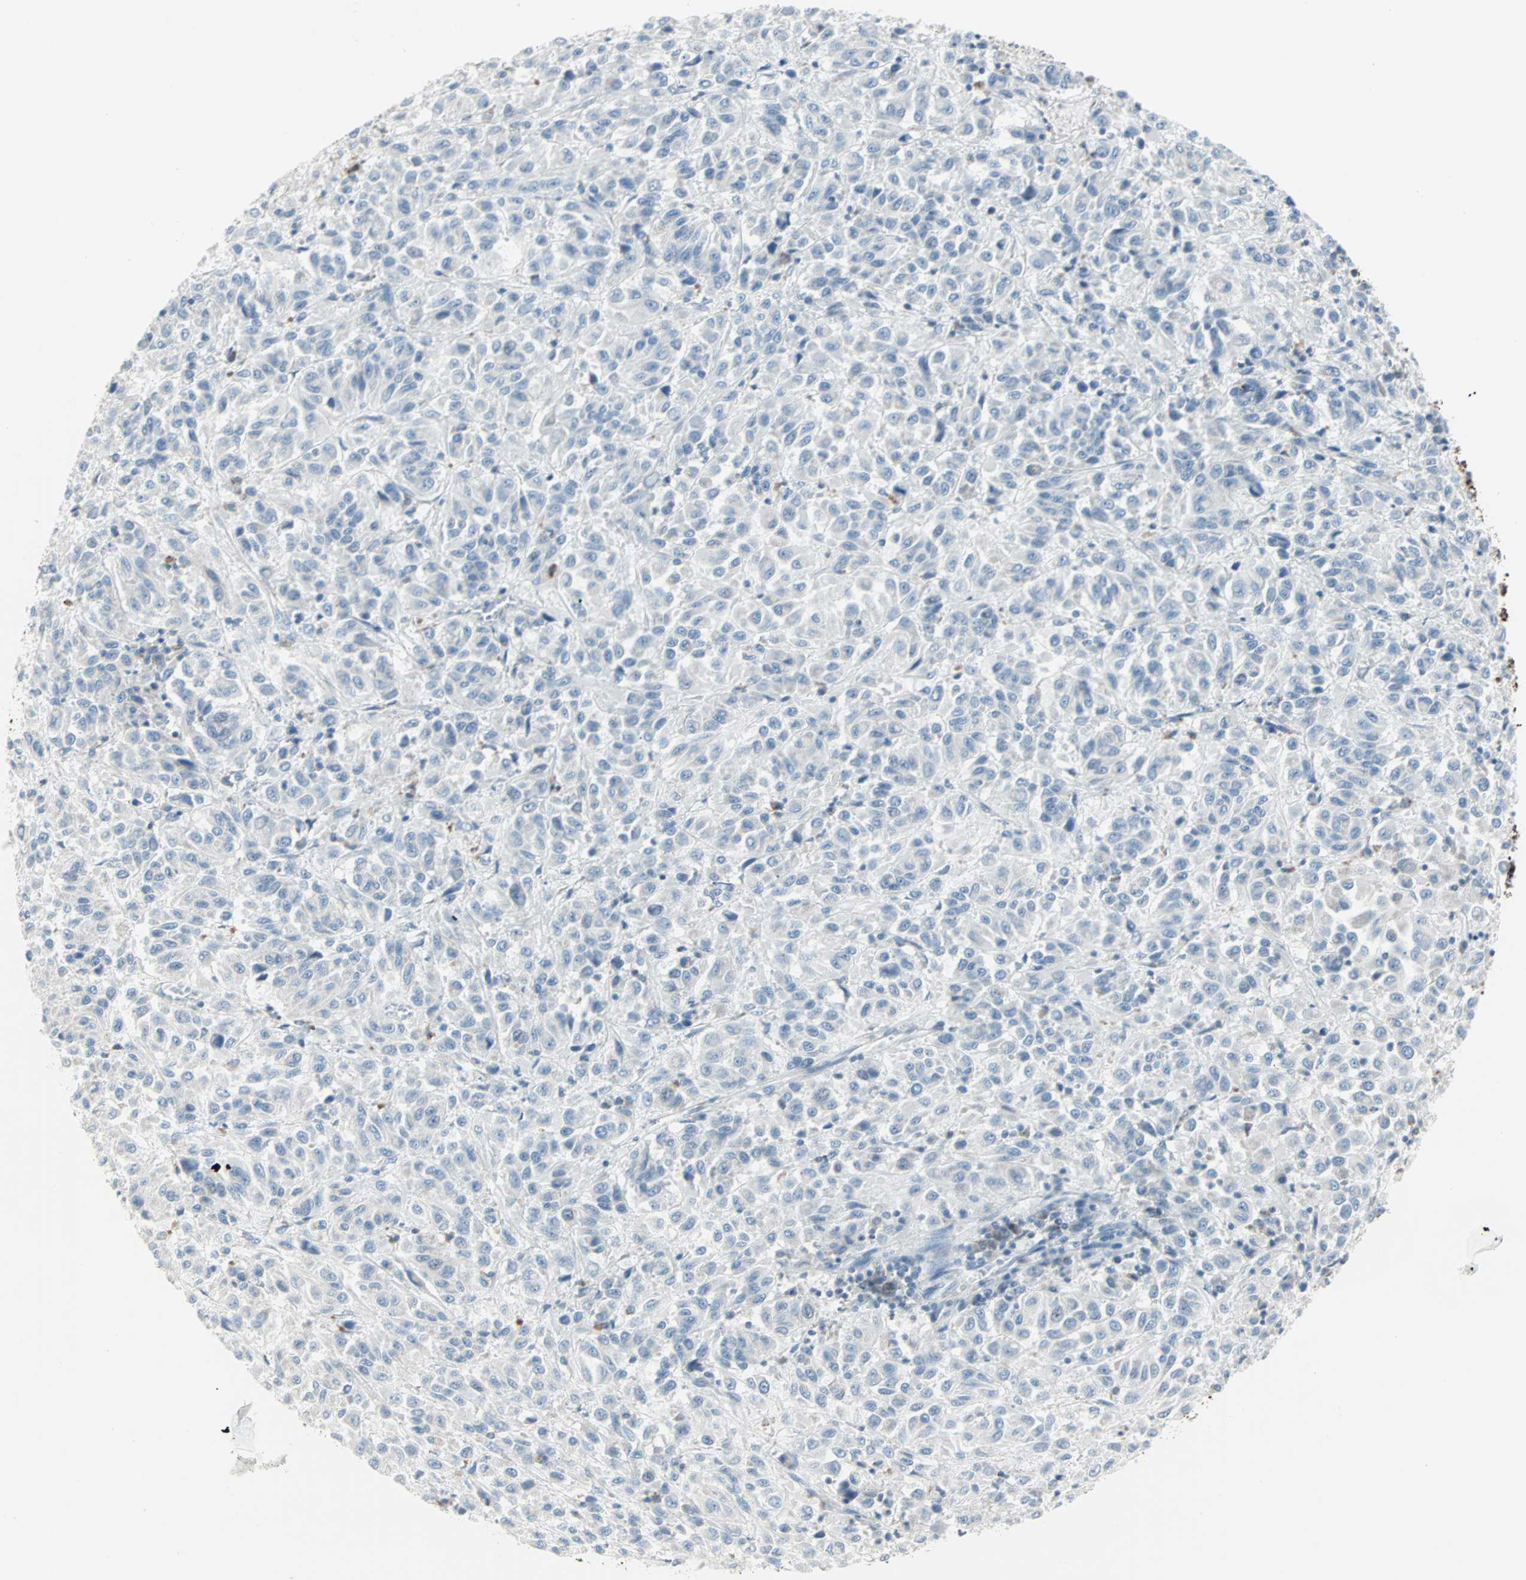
{"staining": {"intensity": "negative", "quantity": "none", "location": "none"}, "tissue": "melanoma", "cell_type": "Tumor cells", "image_type": "cancer", "snomed": [{"axis": "morphology", "description": "Malignant melanoma, Metastatic site"}, {"axis": "topography", "description": "Lung"}], "caption": "DAB (3,3'-diaminobenzidine) immunohistochemical staining of human melanoma demonstrates no significant expression in tumor cells.", "gene": "IDH2", "patient": {"sex": "male", "age": 64}}